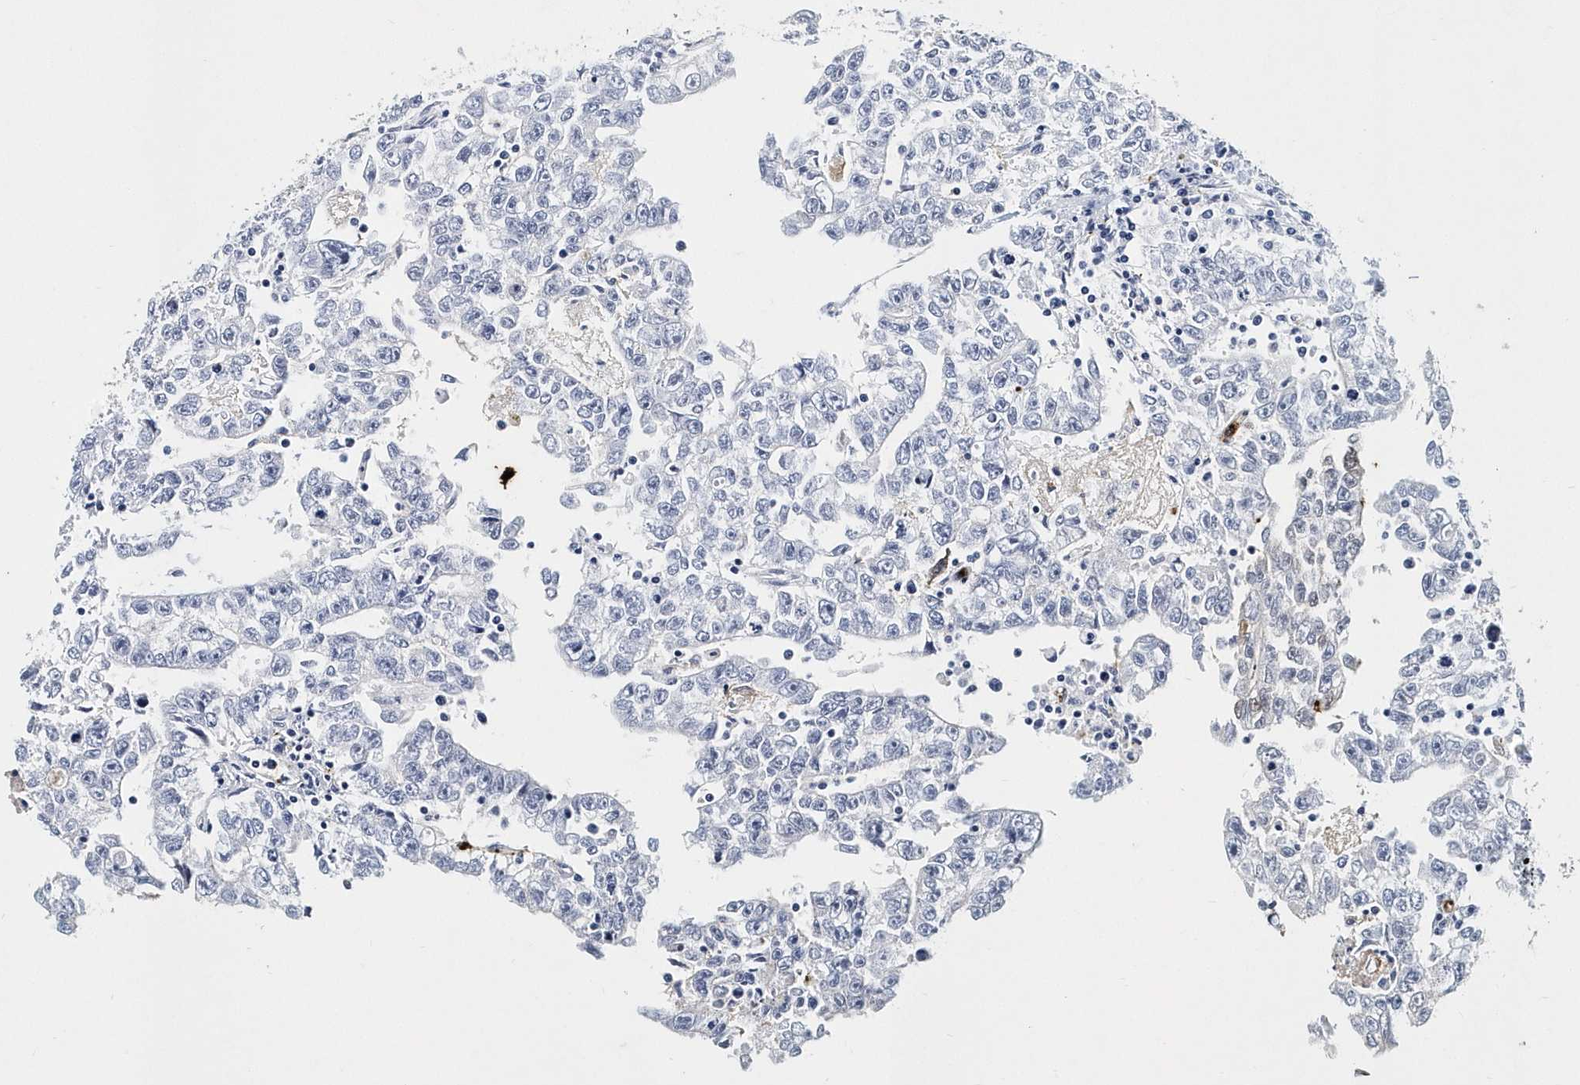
{"staining": {"intensity": "negative", "quantity": "none", "location": "none"}, "tissue": "testis cancer", "cell_type": "Tumor cells", "image_type": "cancer", "snomed": [{"axis": "morphology", "description": "Carcinoma, Embryonal, NOS"}, {"axis": "topography", "description": "Testis"}], "caption": "Tumor cells show no significant expression in testis cancer.", "gene": "ITGA2B", "patient": {"sex": "male", "age": 25}}